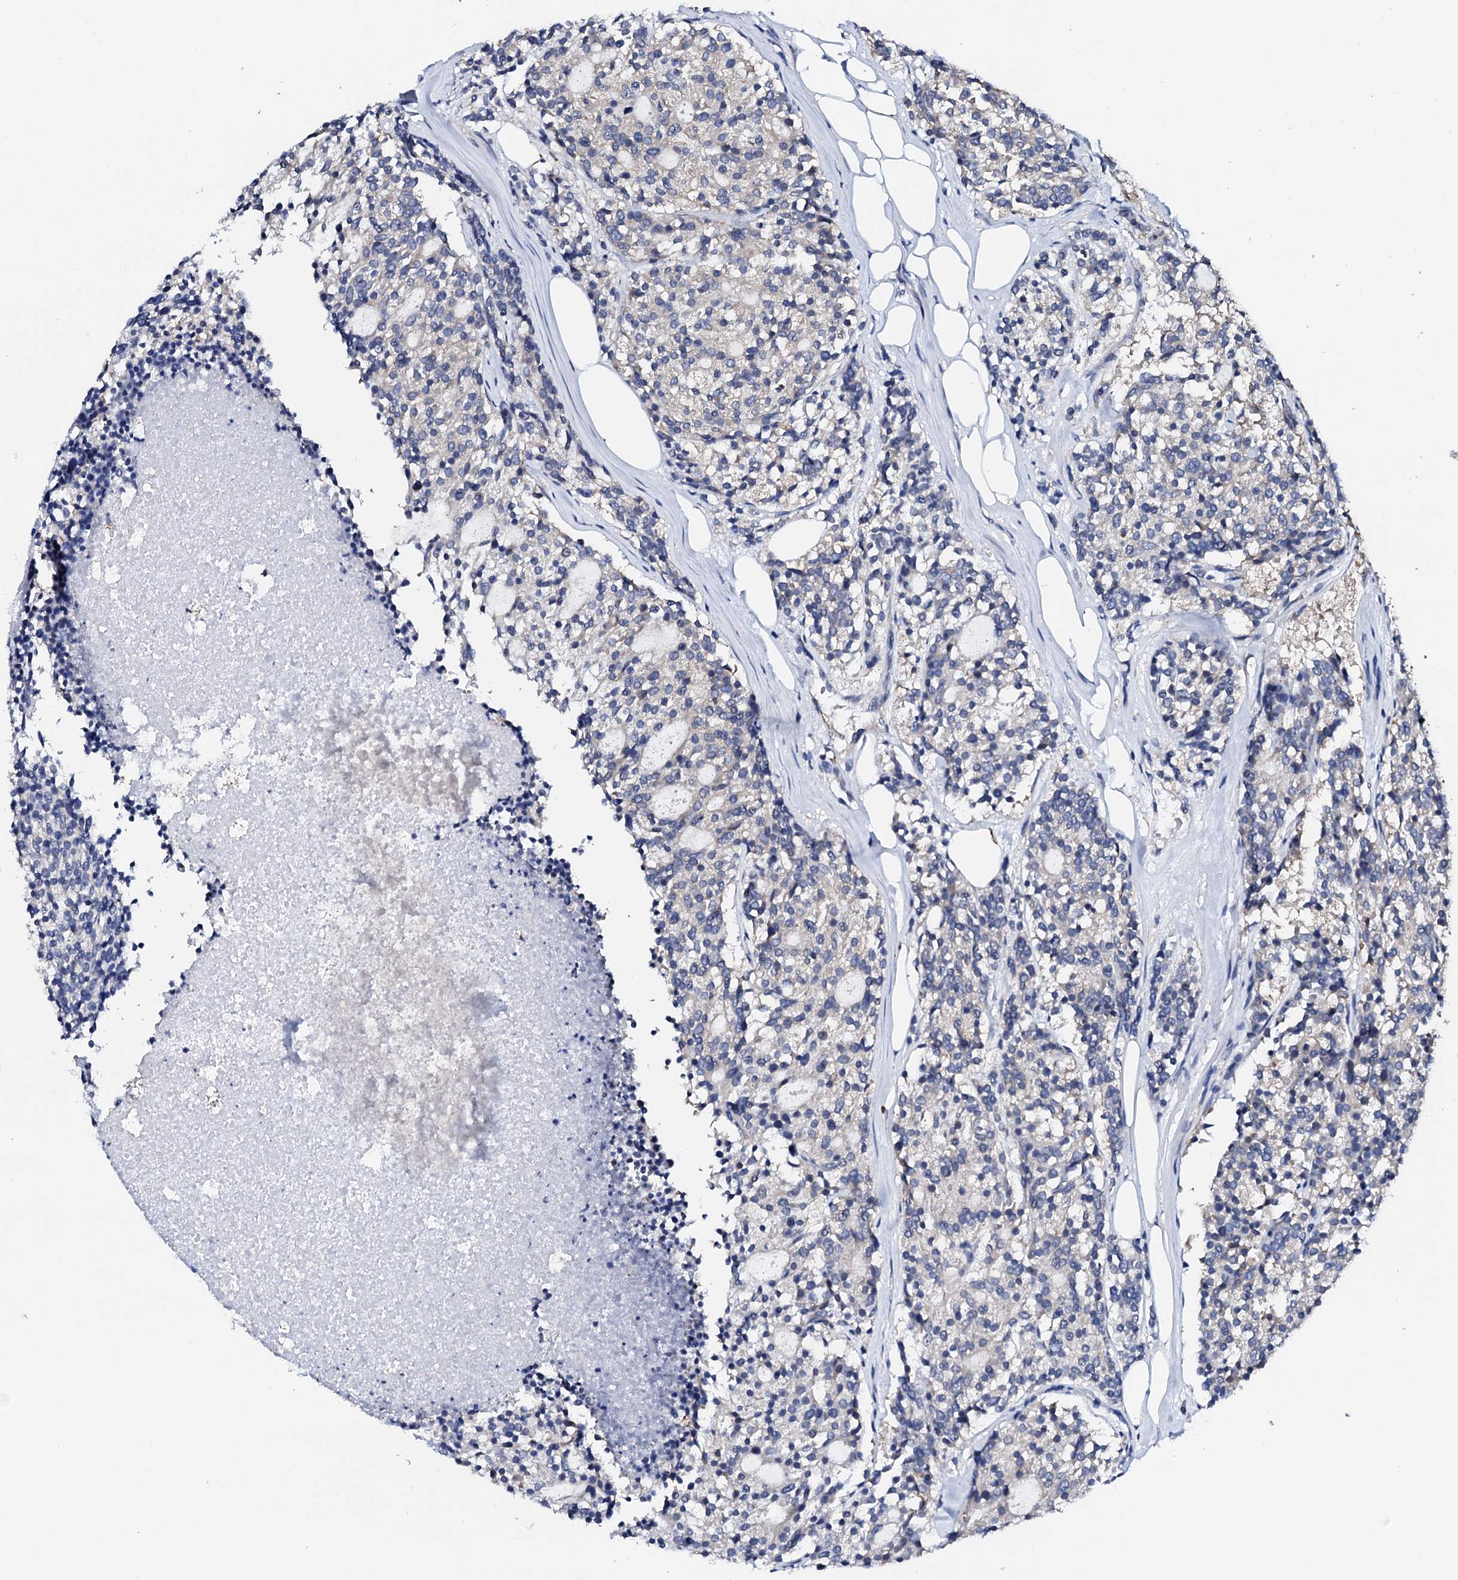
{"staining": {"intensity": "negative", "quantity": "none", "location": "none"}, "tissue": "carcinoid", "cell_type": "Tumor cells", "image_type": "cancer", "snomed": [{"axis": "morphology", "description": "Carcinoid, malignant, NOS"}, {"axis": "topography", "description": "Pancreas"}], "caption": "Immunohistochemistry of carcinoid shows no expression in tumor cells.", "gene": "NUP58", "patient": {"sex": "female", "age": 54}}